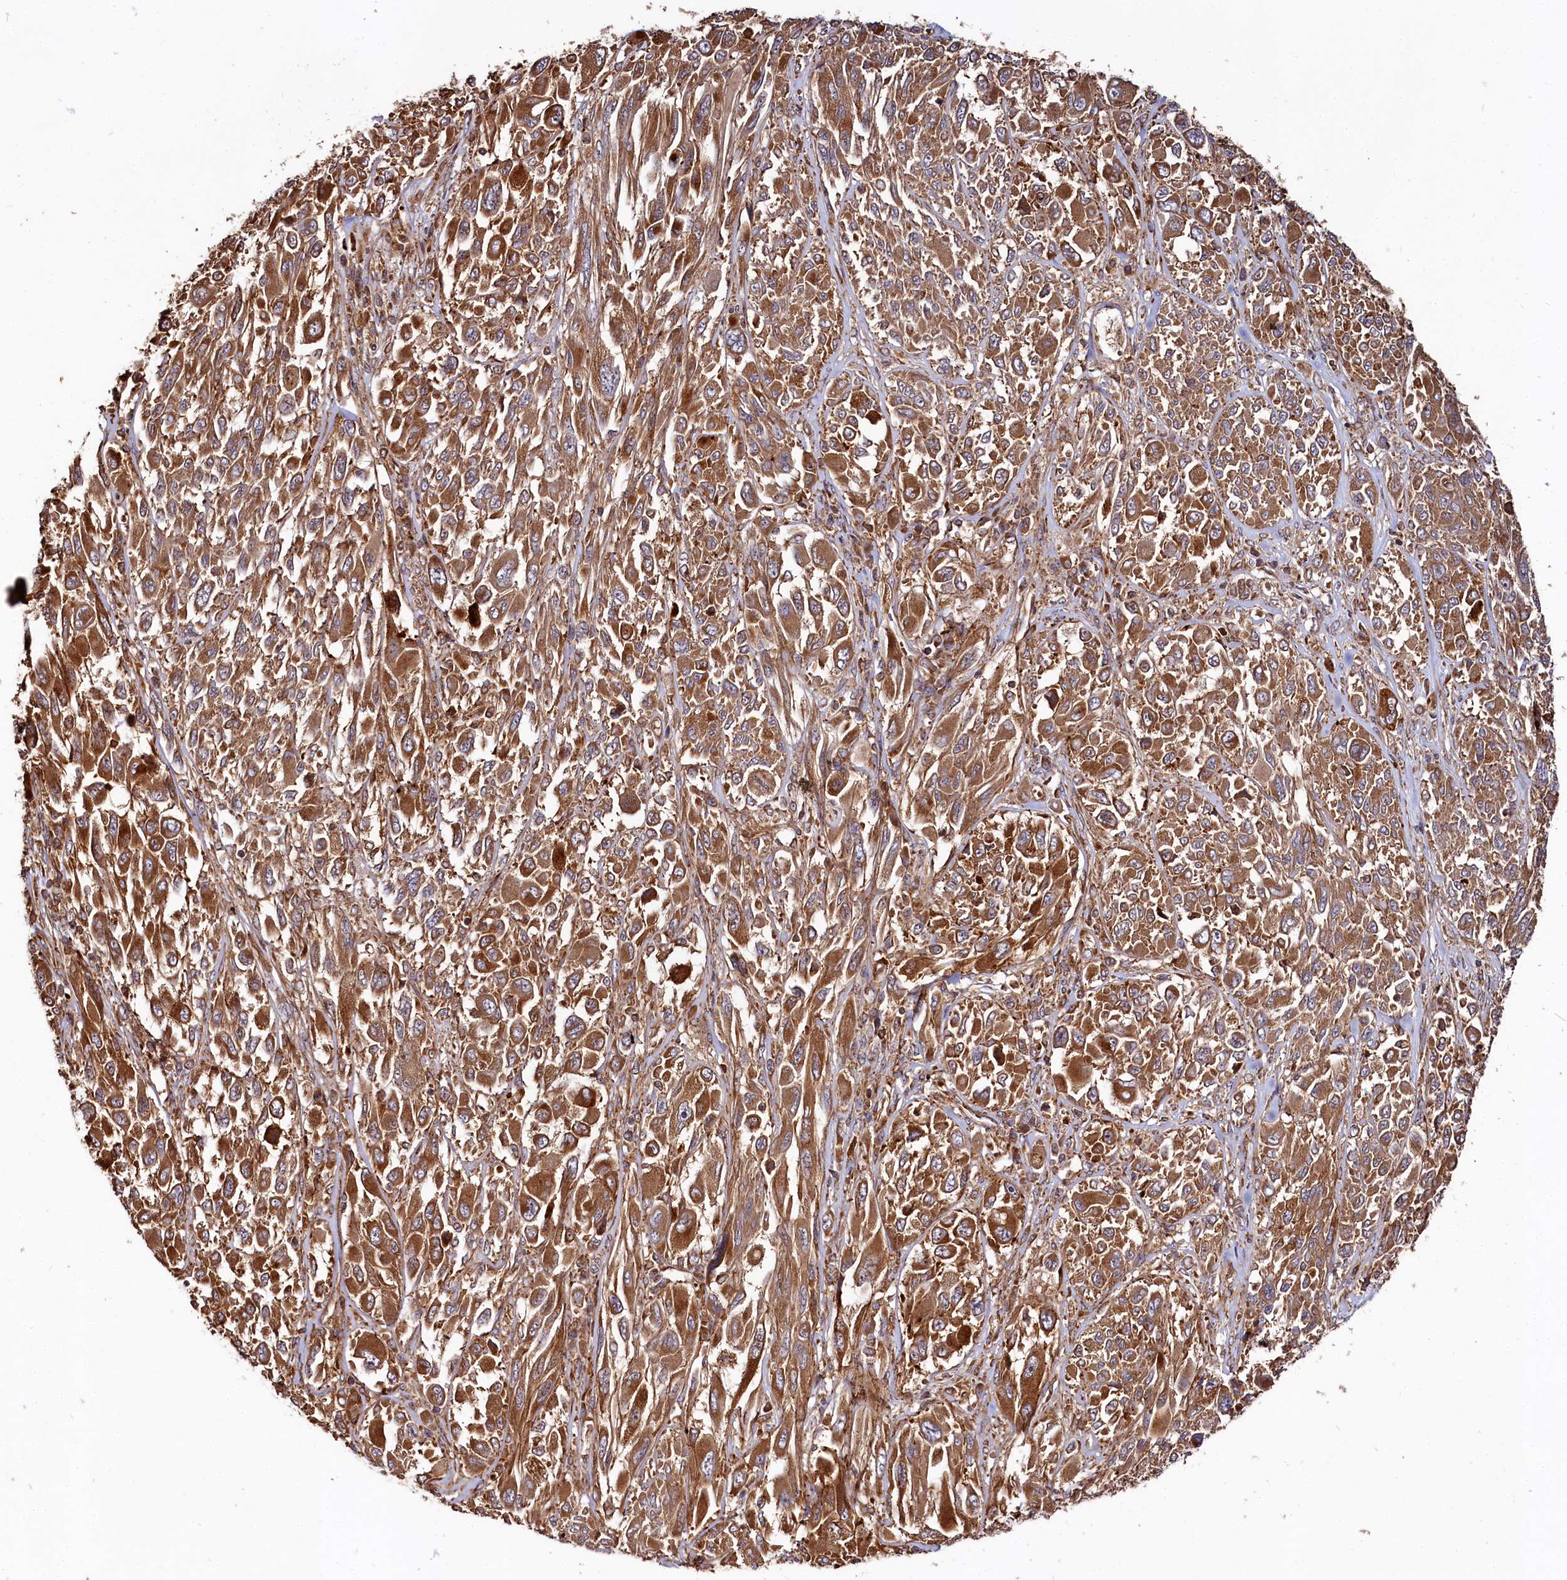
{"staining": {"intensity": "moderate", "quantity": ">75%", "location": "cytoplasmic/membranous"}, "tissue": "melanoma", "cell_type": "Tumor cells", "image_type": "cancer", "snomed": [{"axis": "morphology", "description": "Malignant melanoma, NOS"}, {"axis": "topography", "description": "Skin"}], "caption": "Tumor cells exhibit medium levels of moderate cytoplasmic/membranous expression in approximately >75% of cells in human melanoma.", "gene": "WDR73", "patient": {"sex": "female", "age": 91}}